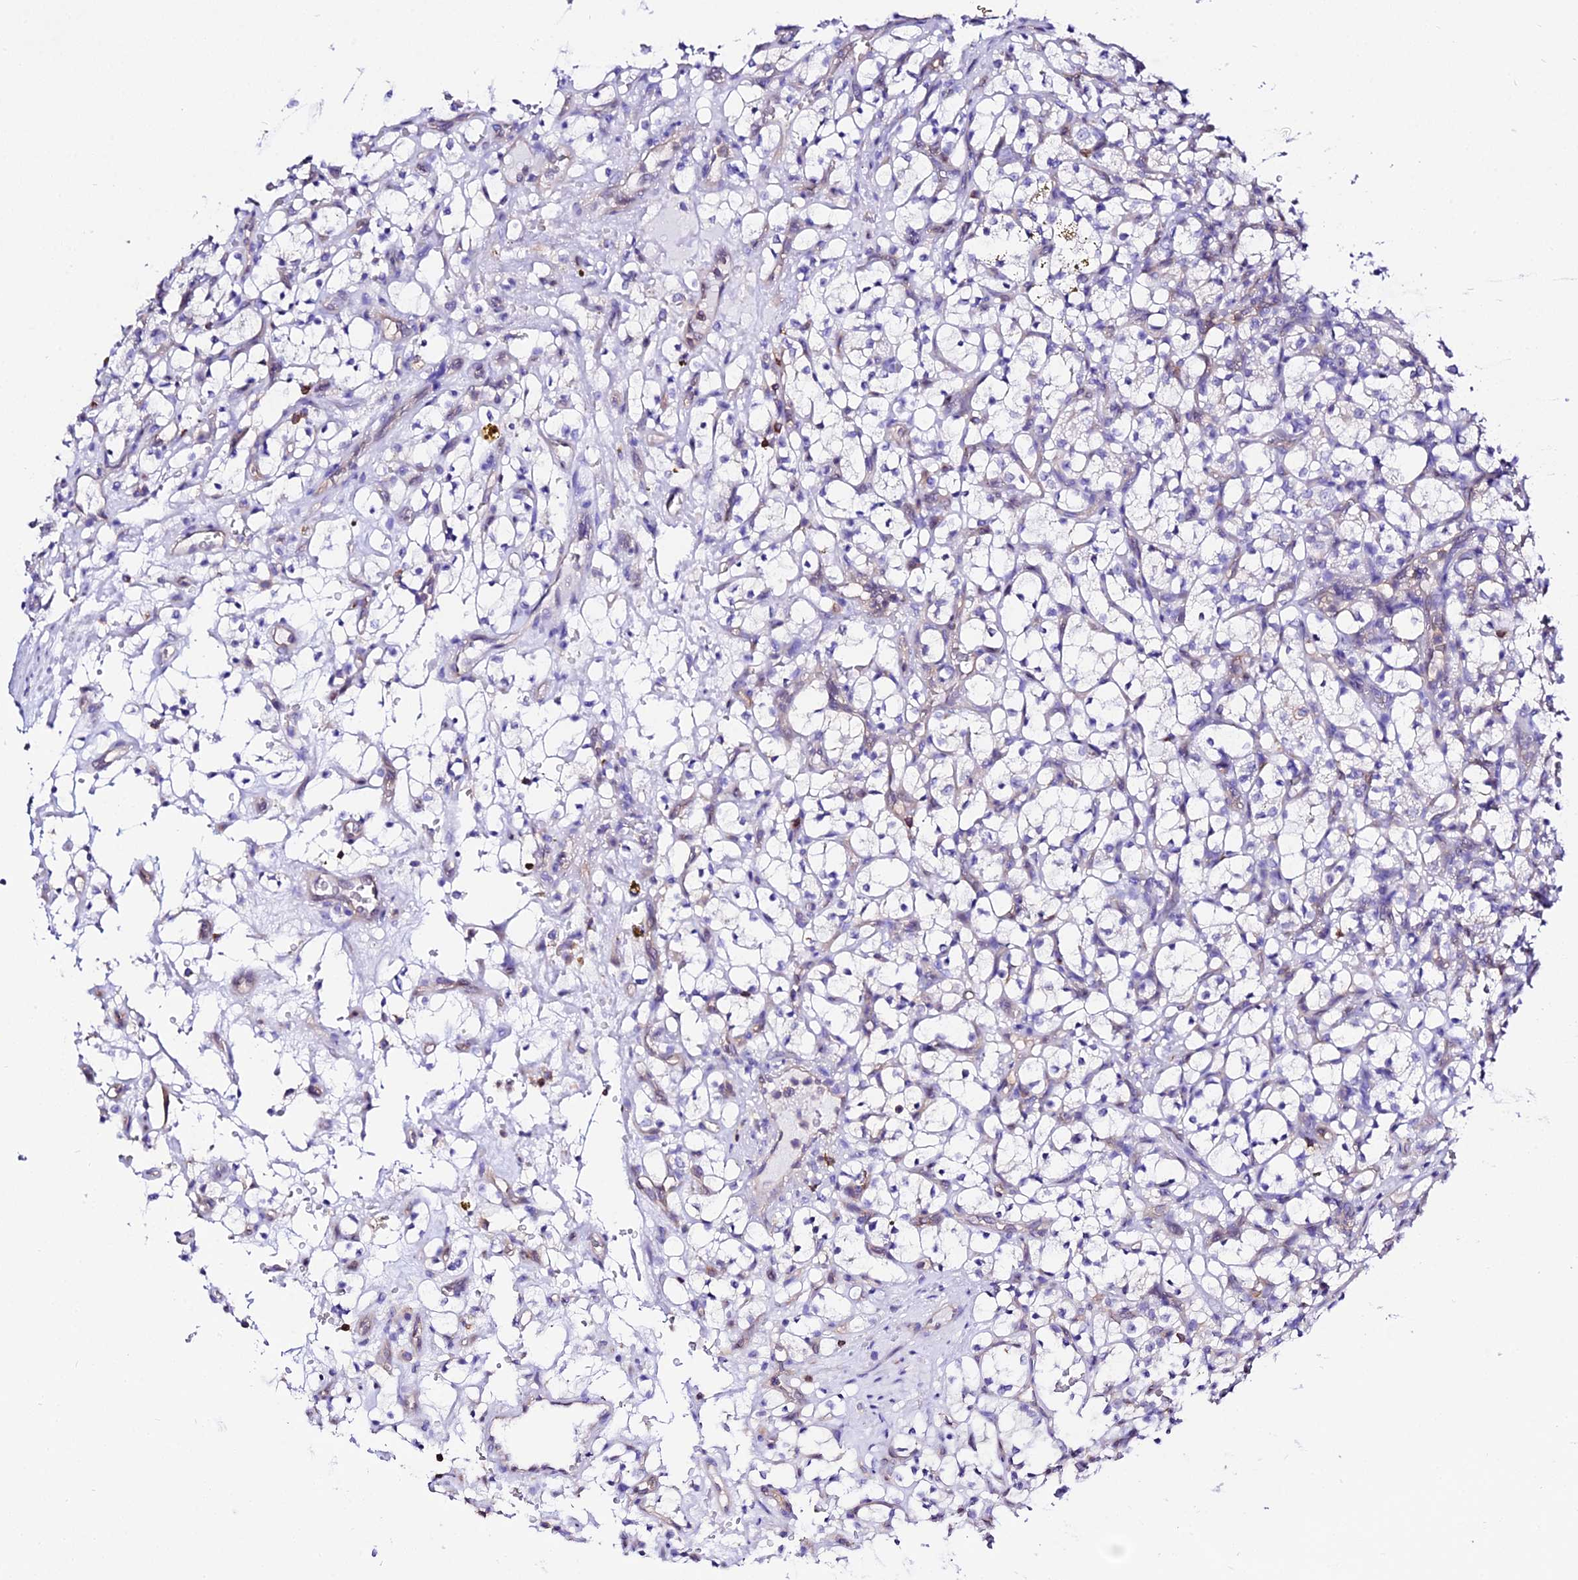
{"staining": {"intensity": "negative", "quantity": "none", "location": "none"}, "tissue": "renal cancer", "cell_type": "Tumor cells", "image_type": "cancer", "snomed": [{"axis": "morphology", "description": "Adenocarcinoma, NOS"}, {"axis": "topography", "description": "Kidney"}], "caption": "IHC histopathology image of human adenocarcinoma (renal) stained for a protein (brown), which shows no staining in tumor cells.", "gene": "S100A16", "patient": {"sex": "female", "age": 69}}